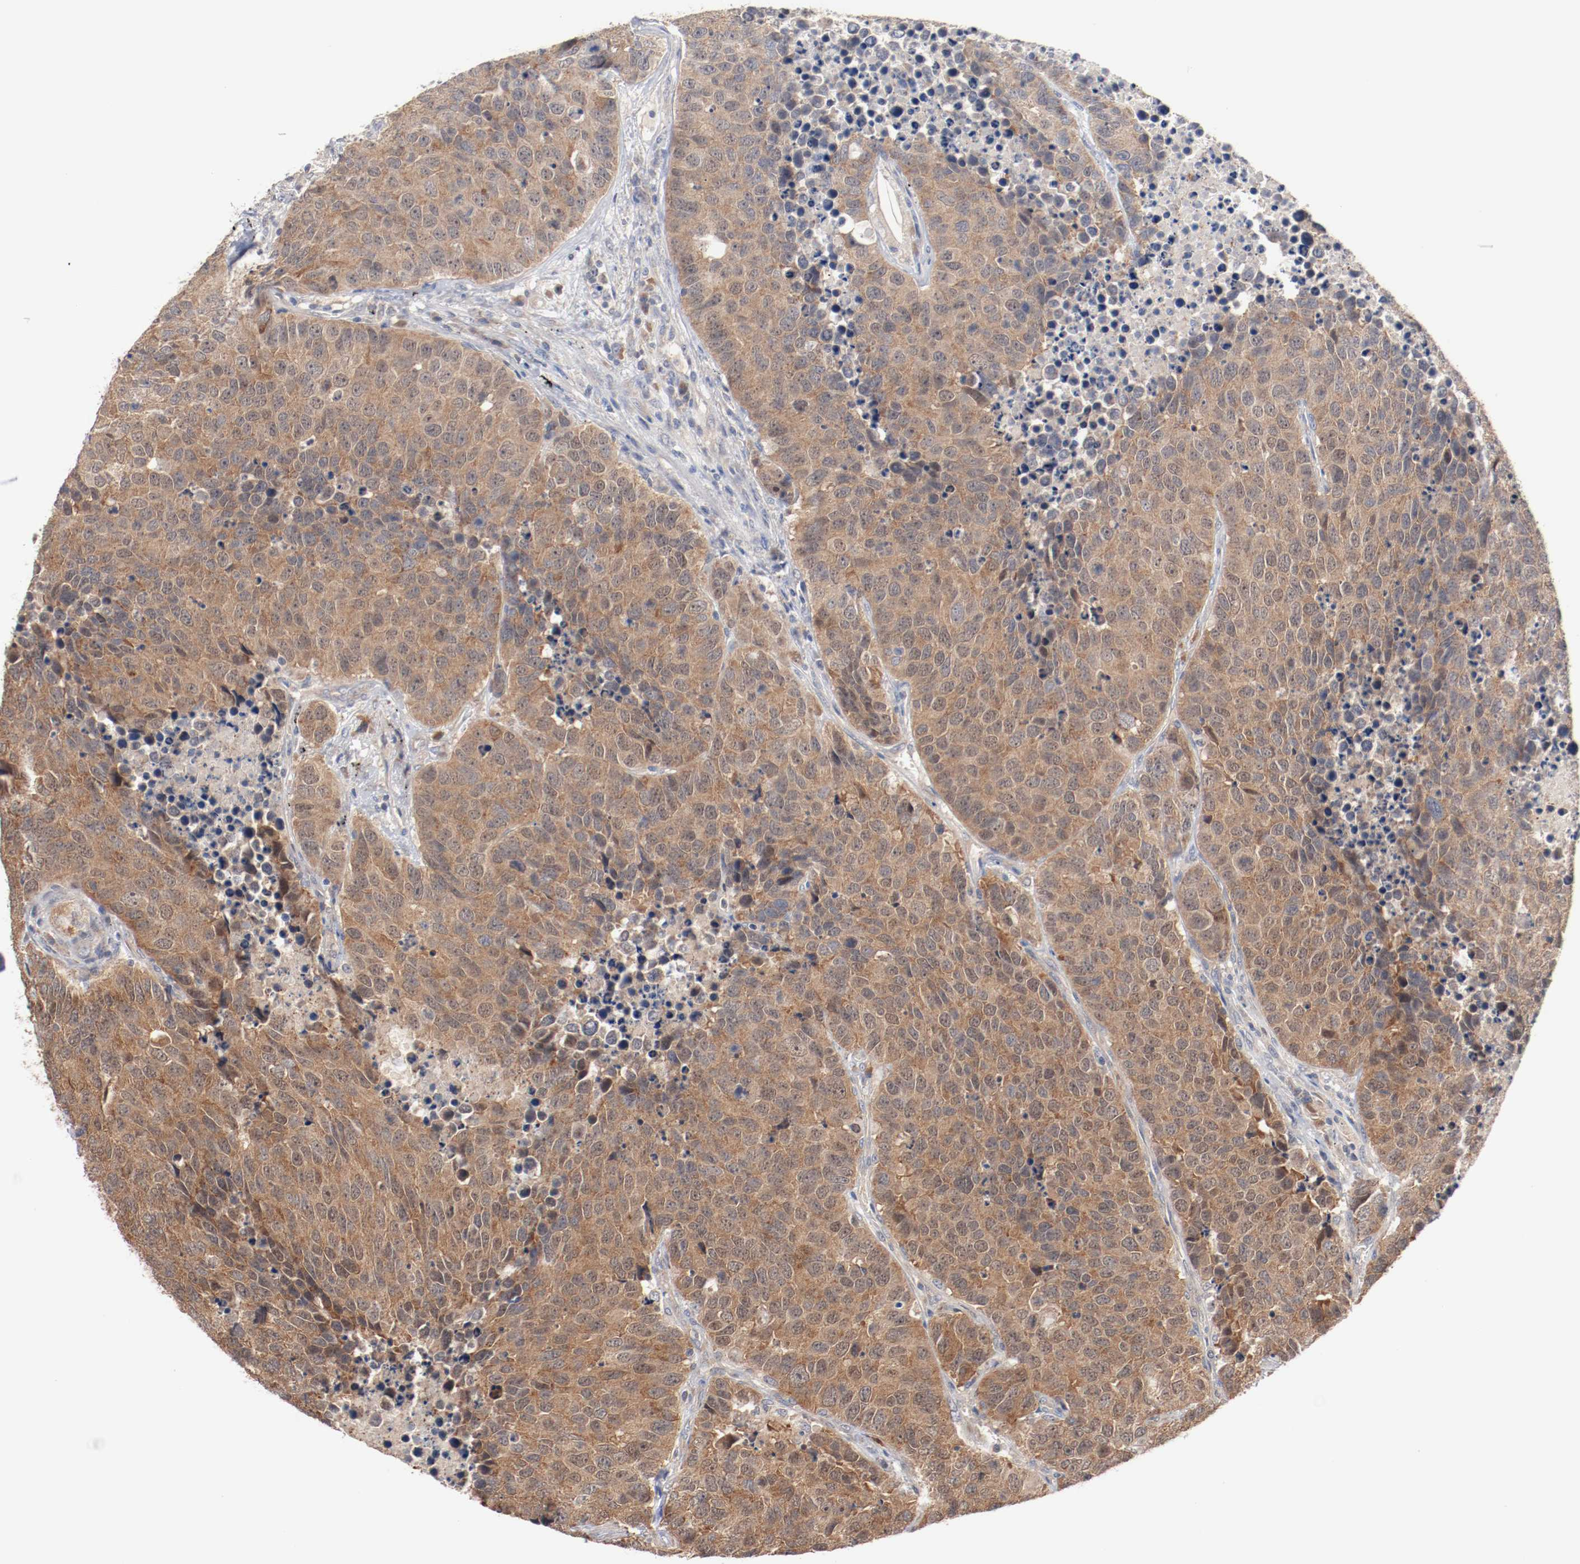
{"staining": {"intensity": "strong", "quantity": ">75%", "location": "cytoplasmic/membranous"}, "tissue": "carcinoid", "cell_type": "Tumor cells", "image_type": "cancer", "snomed": [{"axis": "morphology", "description": "Carcinoid, malignant, NOS"}, {"axis": "topography", "description": "Lung"}], "caption": "Malignant carcinoid stained for a protein (brown) reveals strong cytoplasmic/membranous positive positivity in about >75% of tumor cells.", "gene": "RNASE11", "patient": {"sex": "male", "age": 60}}